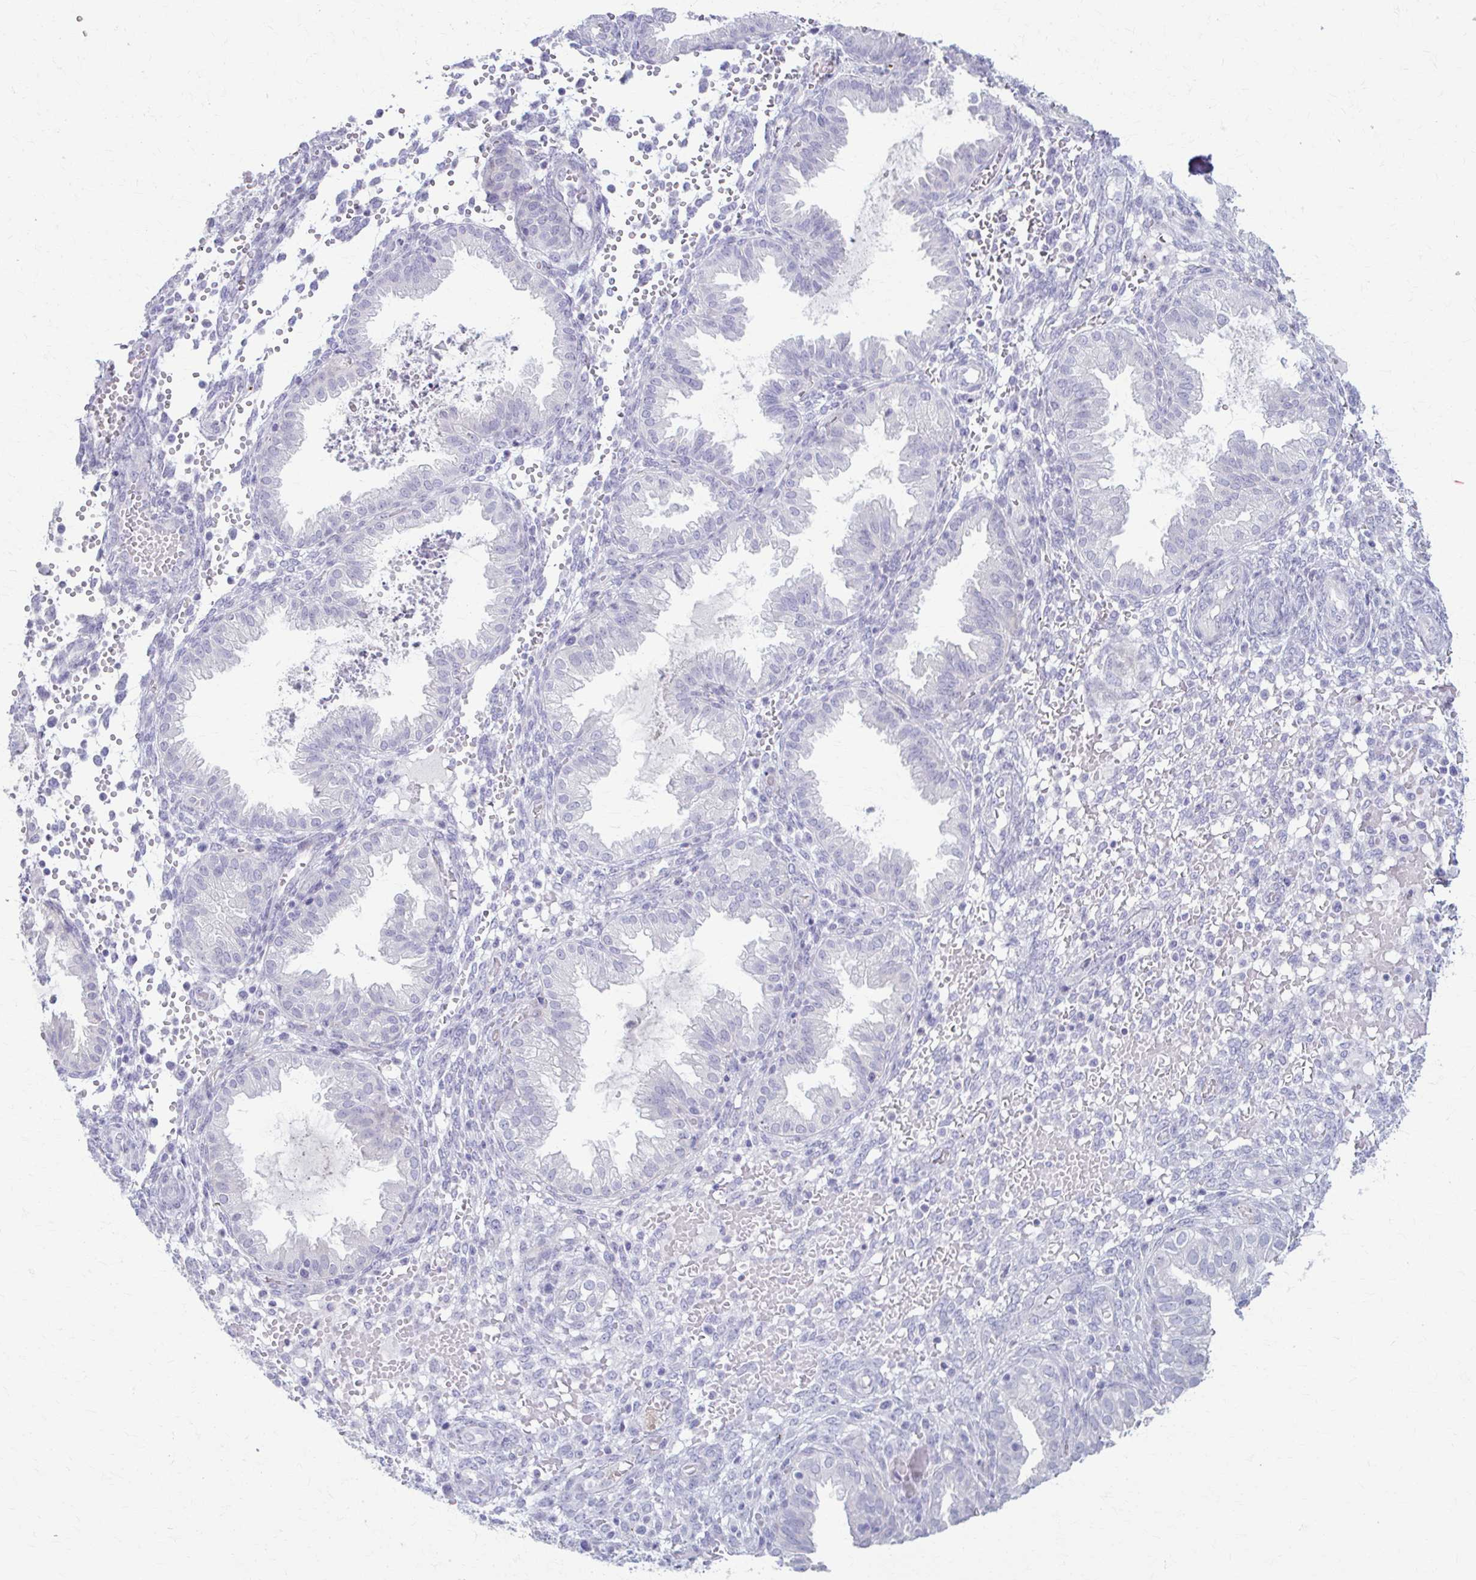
{"staining": {"intensity": "negative", "quantity": "none", "location": "none"}, "tissue": "endometrium", "cell_type": "Cells in endometrial stroma", "image_type": "normal", "snomed": [{"axis": "morphology", "description": "Normal tissue, NOS"}, {"axis": "topography", "description": "Endometrium"}], "caption": "The micrograph exhibits no significant positivity in cells in endometrial stroma of endometrium.", "gene": "LDLRAP1", "patient": {"sex": "female", "age": 33}}